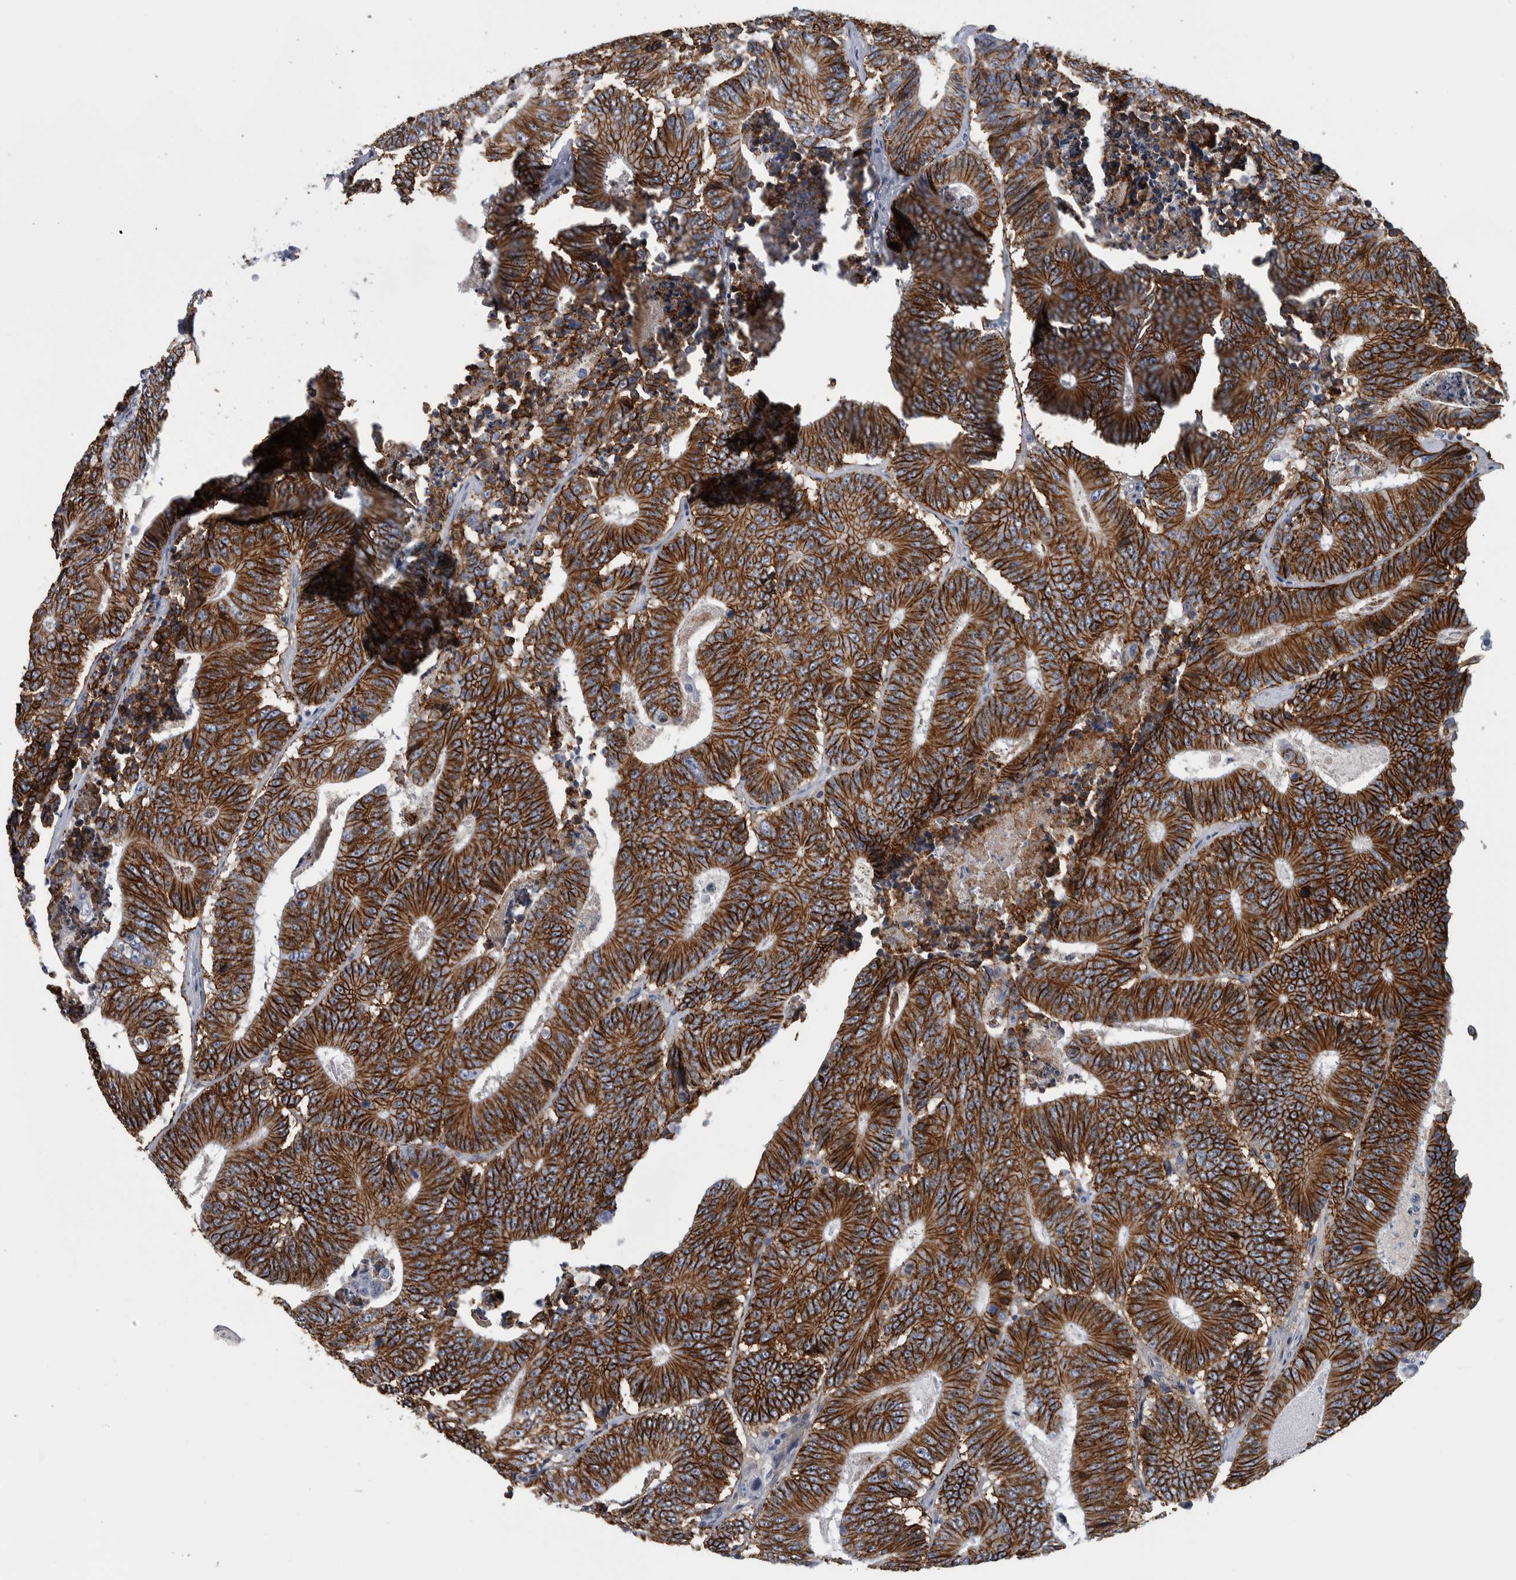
{"staining": {"intensity": "strong", "quantity": ">75%", "location": "cytoplasmic/membranous"}, "tissue": "colorectal cancer", "cell_type": "Tumor cells", "image_type": "cancer", "snomed": [{"axis": "morphology", "description": "Adenocarcinoma, NOS"}, {"axis": "topography", "description": "Colon"}], "caption": "Strong cytoplasmic/membranous protein expression is seen in about >75% of tumor cells in colorectal adenocarcinoma. The protein is stained brown, and the nuclei are stained in blue (DAB IHC with brightfield microscopy, high magnification).", "gene": "CDH17", "patient": {"sex": "male", "age": 83}}